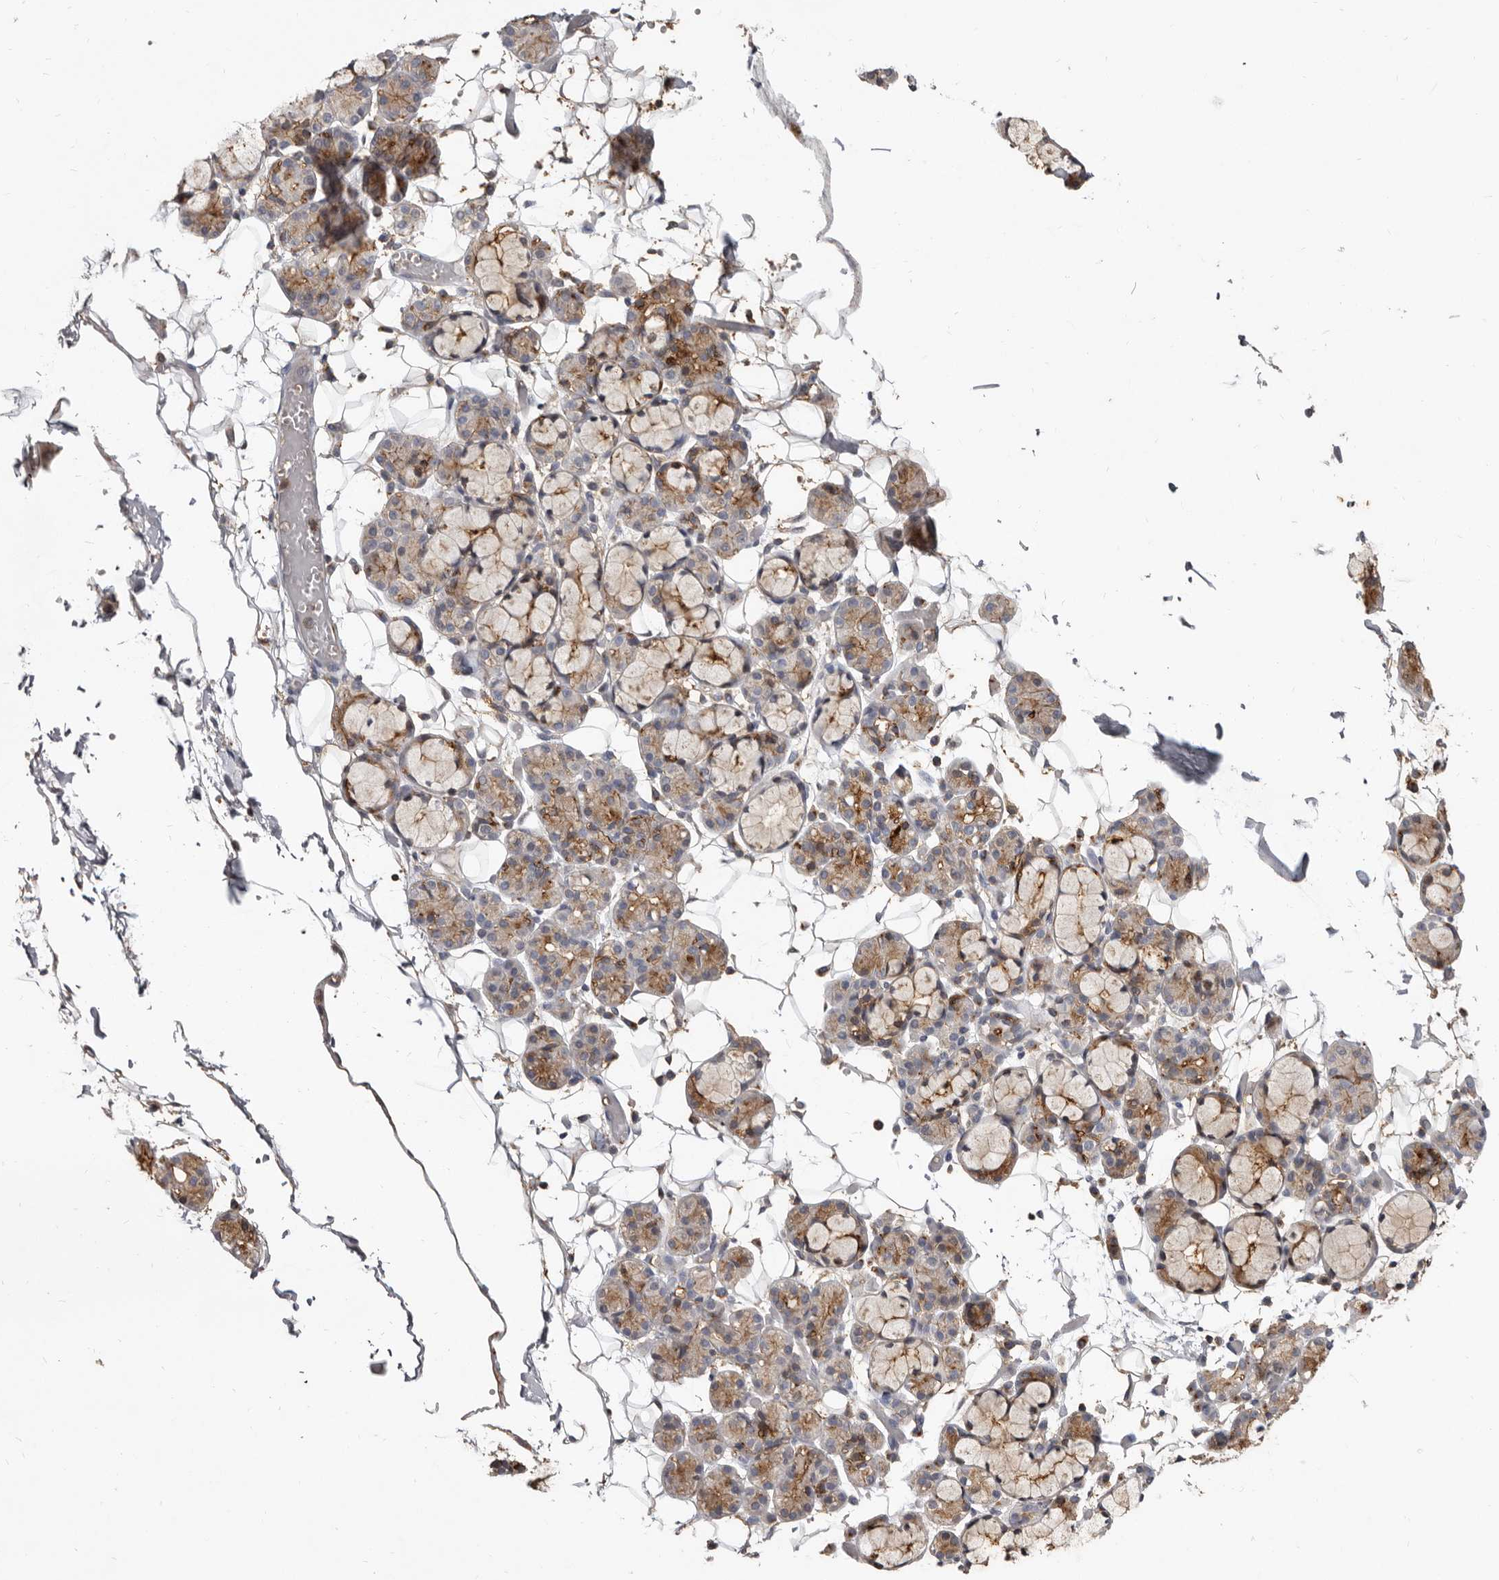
{"staining": {"intensity": "moderate", "quantity": "25%-75%", "location": "cytoplasmic/membranous"}, "tissue": "salivary gland", "cell_type": "Glandular cells", "image_type": "normal", "snomed": [{"axis": "morphology", "description": "Normal tissue, NOS"}, {"axis": "topography", "description": "Salivary gland"}], "caption": "Brown immunohistochemical staining in normal human salivary gland reveals moderate cytoplasmic/membranous staining in about 25%-75% of glandular cells.", "gene": "KIF26B", "patient": {"sex": "male", "age": 63}}